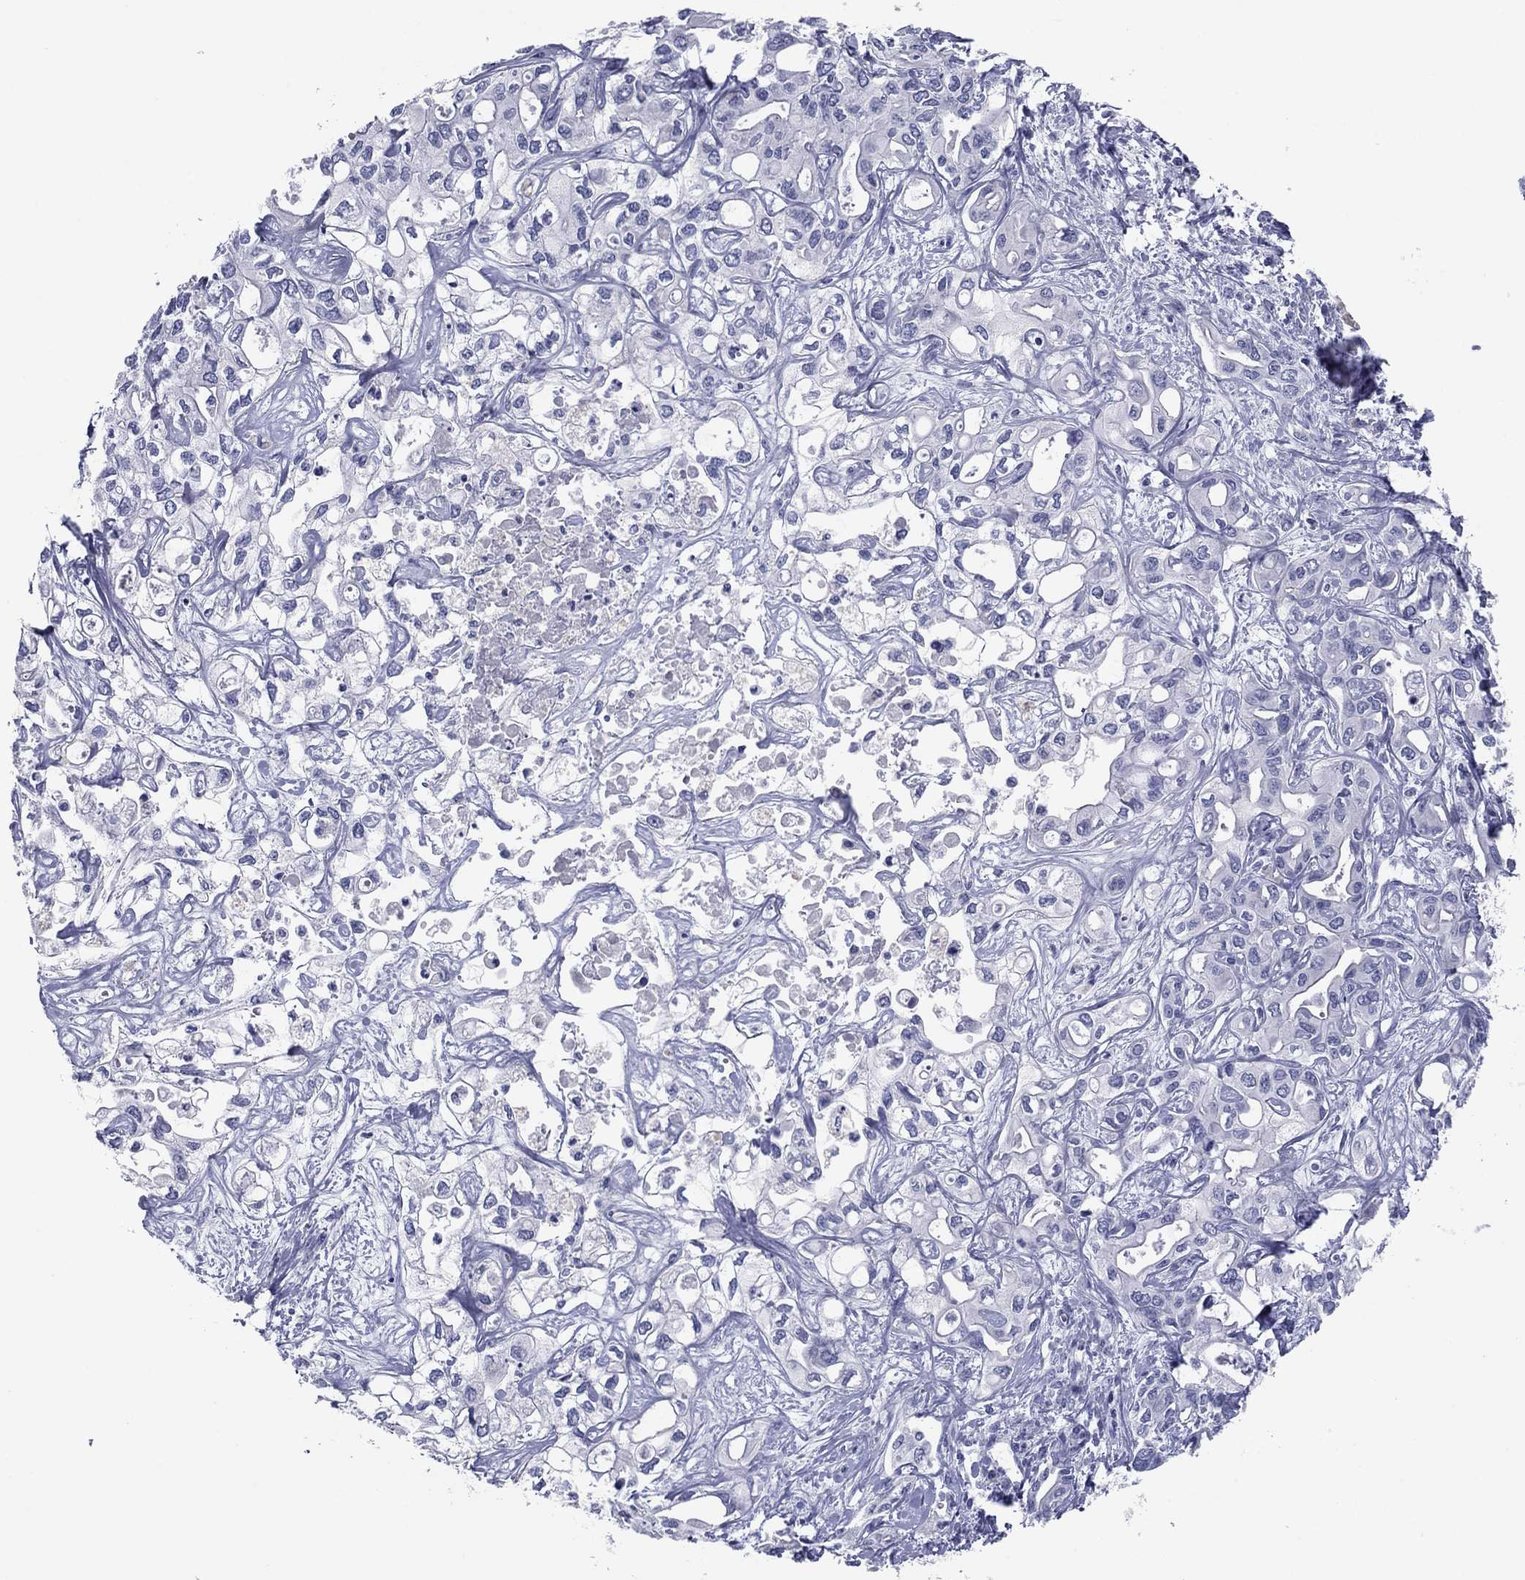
{"staining": {"intensity": "negative", "quantity": "none", "location": "none"}, "tissue": "liver cancer", "cell_type": "Tumor cells", "image_type": "cancer", "snomed": [{"axis": "morphology", "description": "Cholangiocarcinoma"}, {"axis": "topography", "description": "Liver"}], "caption": "Immunohistochemistry image of neoplastic tissue: liver cancer (cholangiocarcinoma) stained with DAB exhibits no significant protein staining in tumor cells.", "gene": "KCNH1", "patient": {"sex": "female", "age": 64}}